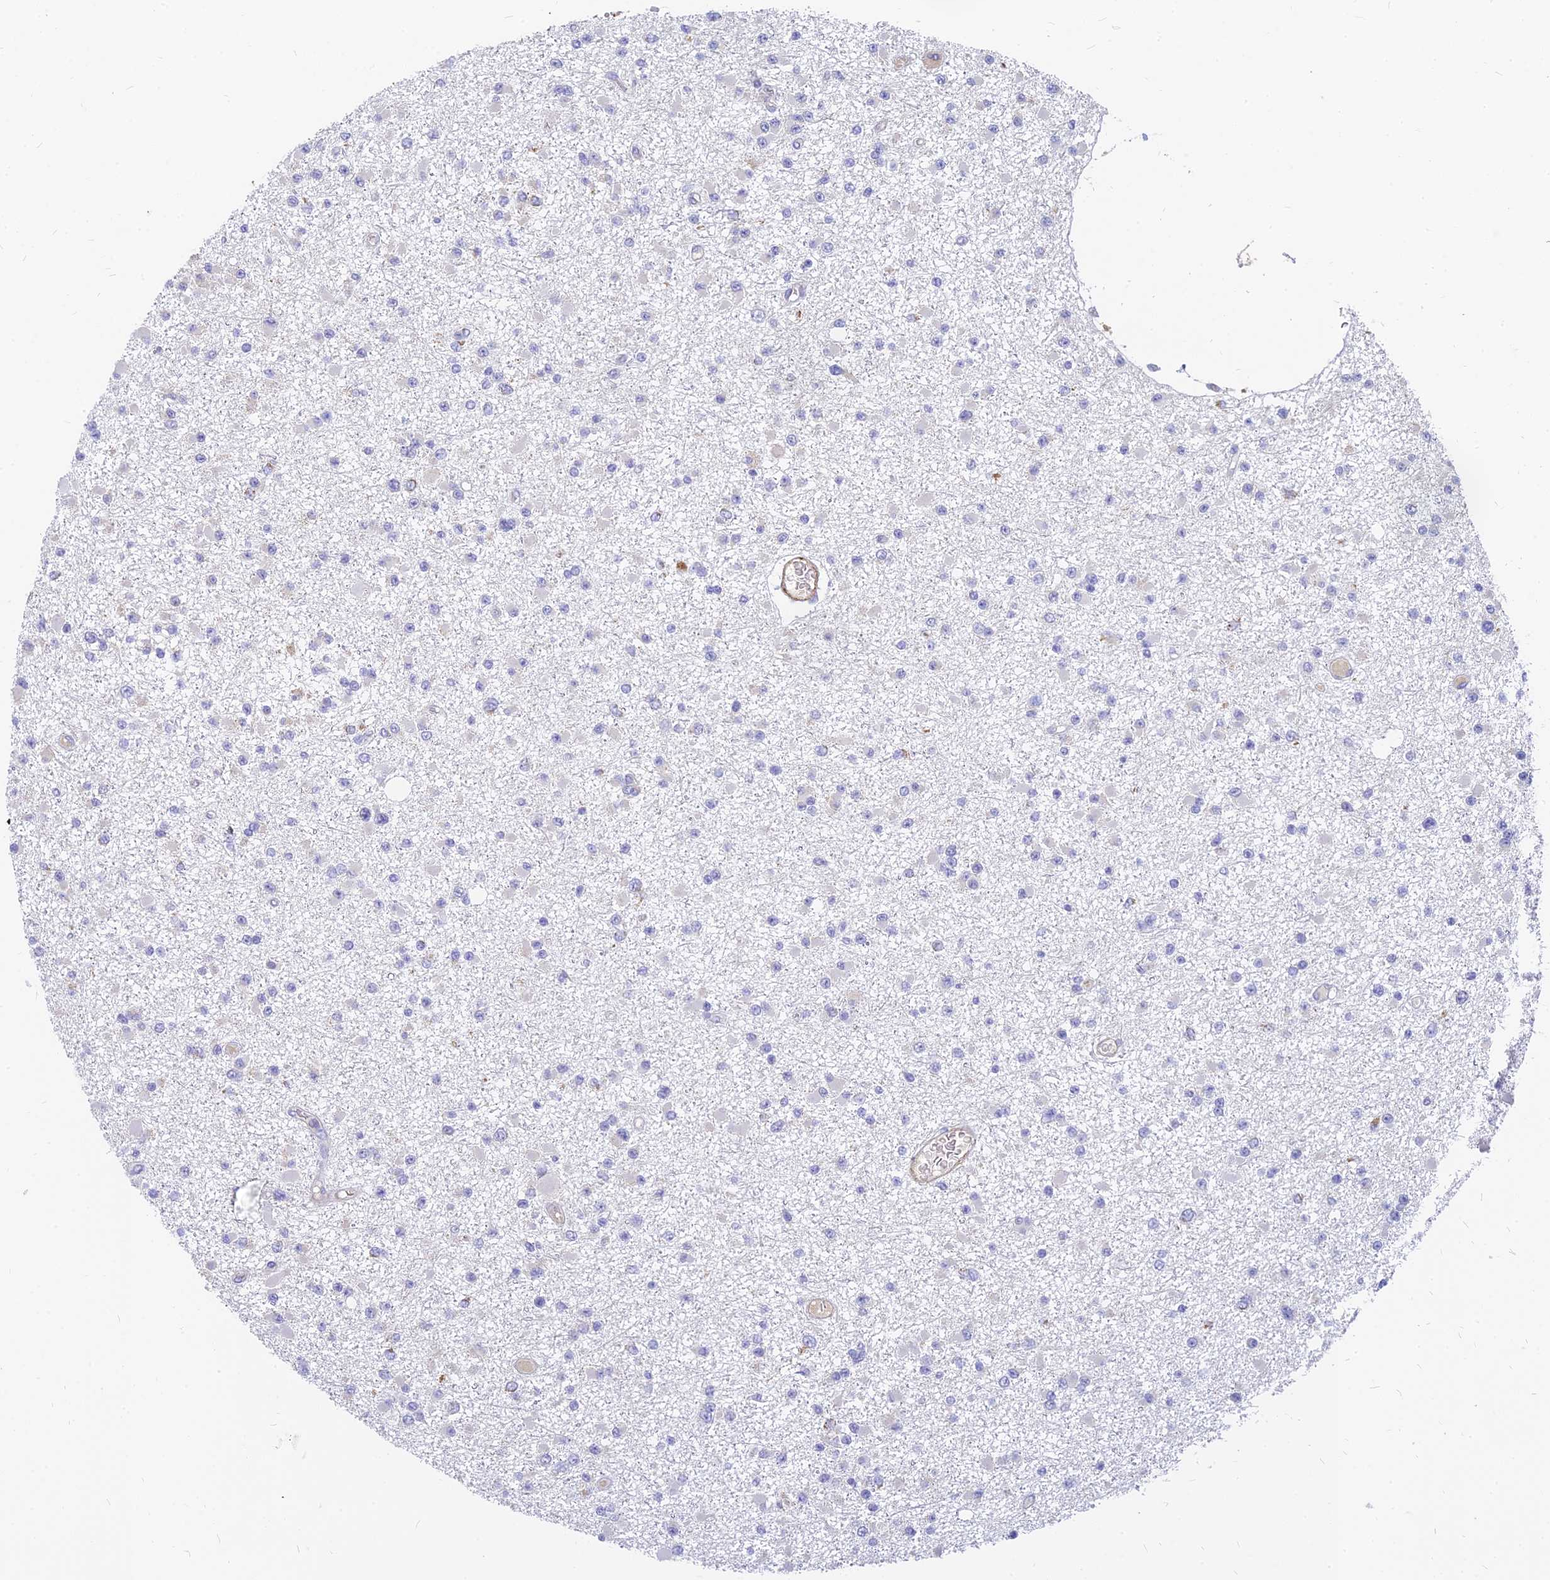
{"staining": {"intensity": "negative", "quantity": "none", "location": "none"}, "tissue": "glioma", "cell_type": "Tumor cells", "image_type": "cancer", "snomed": [{"axis": "morphology", "description": "Glioma, malignant, Low grade"}, {"axis": "topography", "description": "Brain"}], "caption": "A micrograph of human glioma is negative for staining in tumor cells. (Immunohistochemistry, brightfield microscopy, high magnification).", "gene": "MRPL15", "patient": {"sex": "female", "age": 22}}